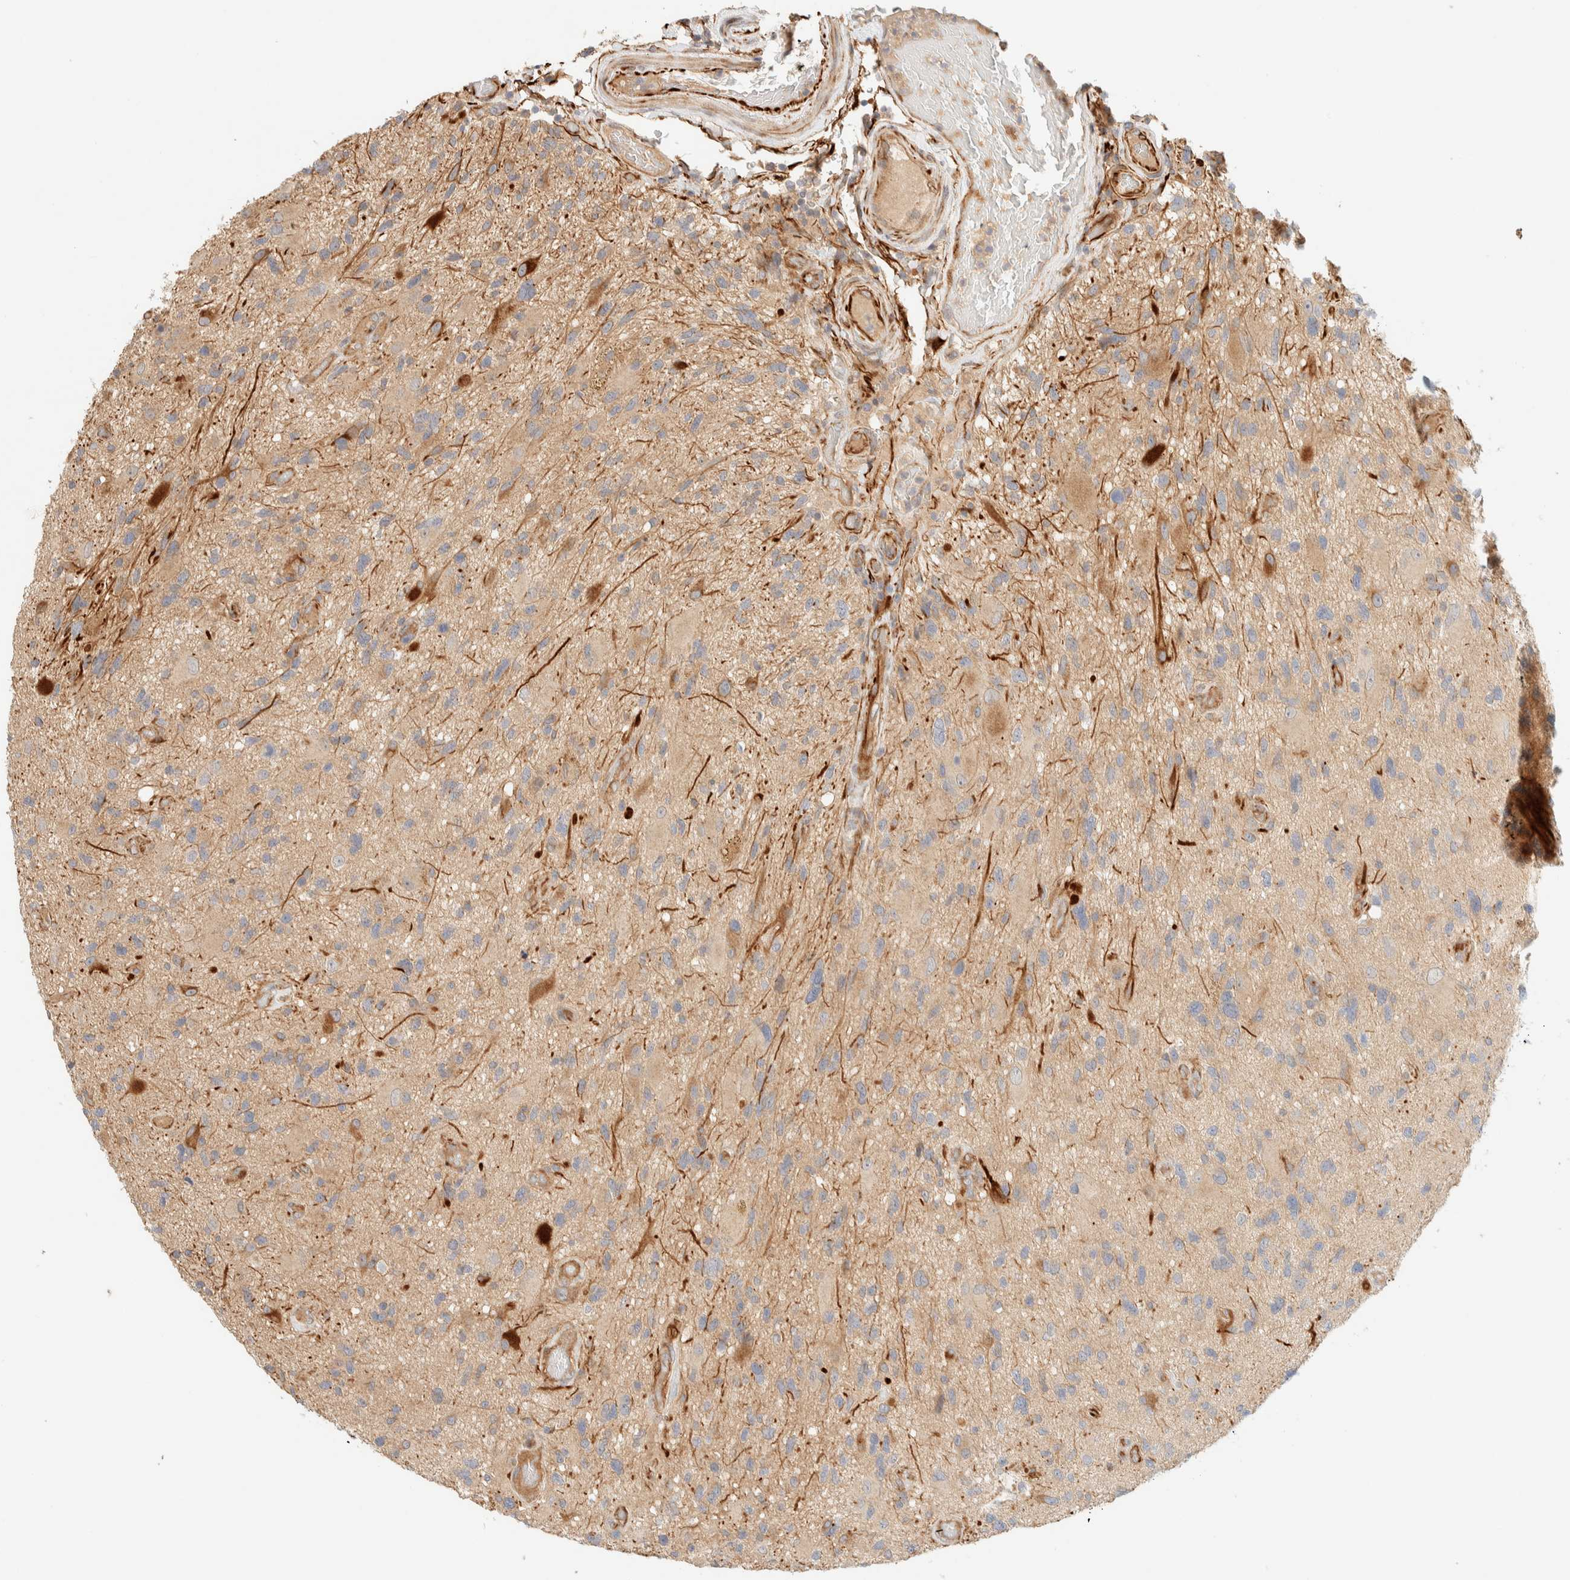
{"staining": {"intensity": "weak", "quantity": ">75%", "location": "cytoplasmic/membranous"}, "tissue": "glioma", "cell_type": "Tumor cells", "image_type": "cancer", "snomed": [{"axis": "morphology", "description": "Glioma, malignant, High grade"}, {"axis": "topography", "description": "Brain"}], "caption": "Immunohistochemistry (IHC) (DAB) staining of human glioma exhibits weak cytoplasmic/membranous protein expression in about >75% of tumor cells.", "gene": "FAT1", "patient": {"sex": "male", "age": 33}}